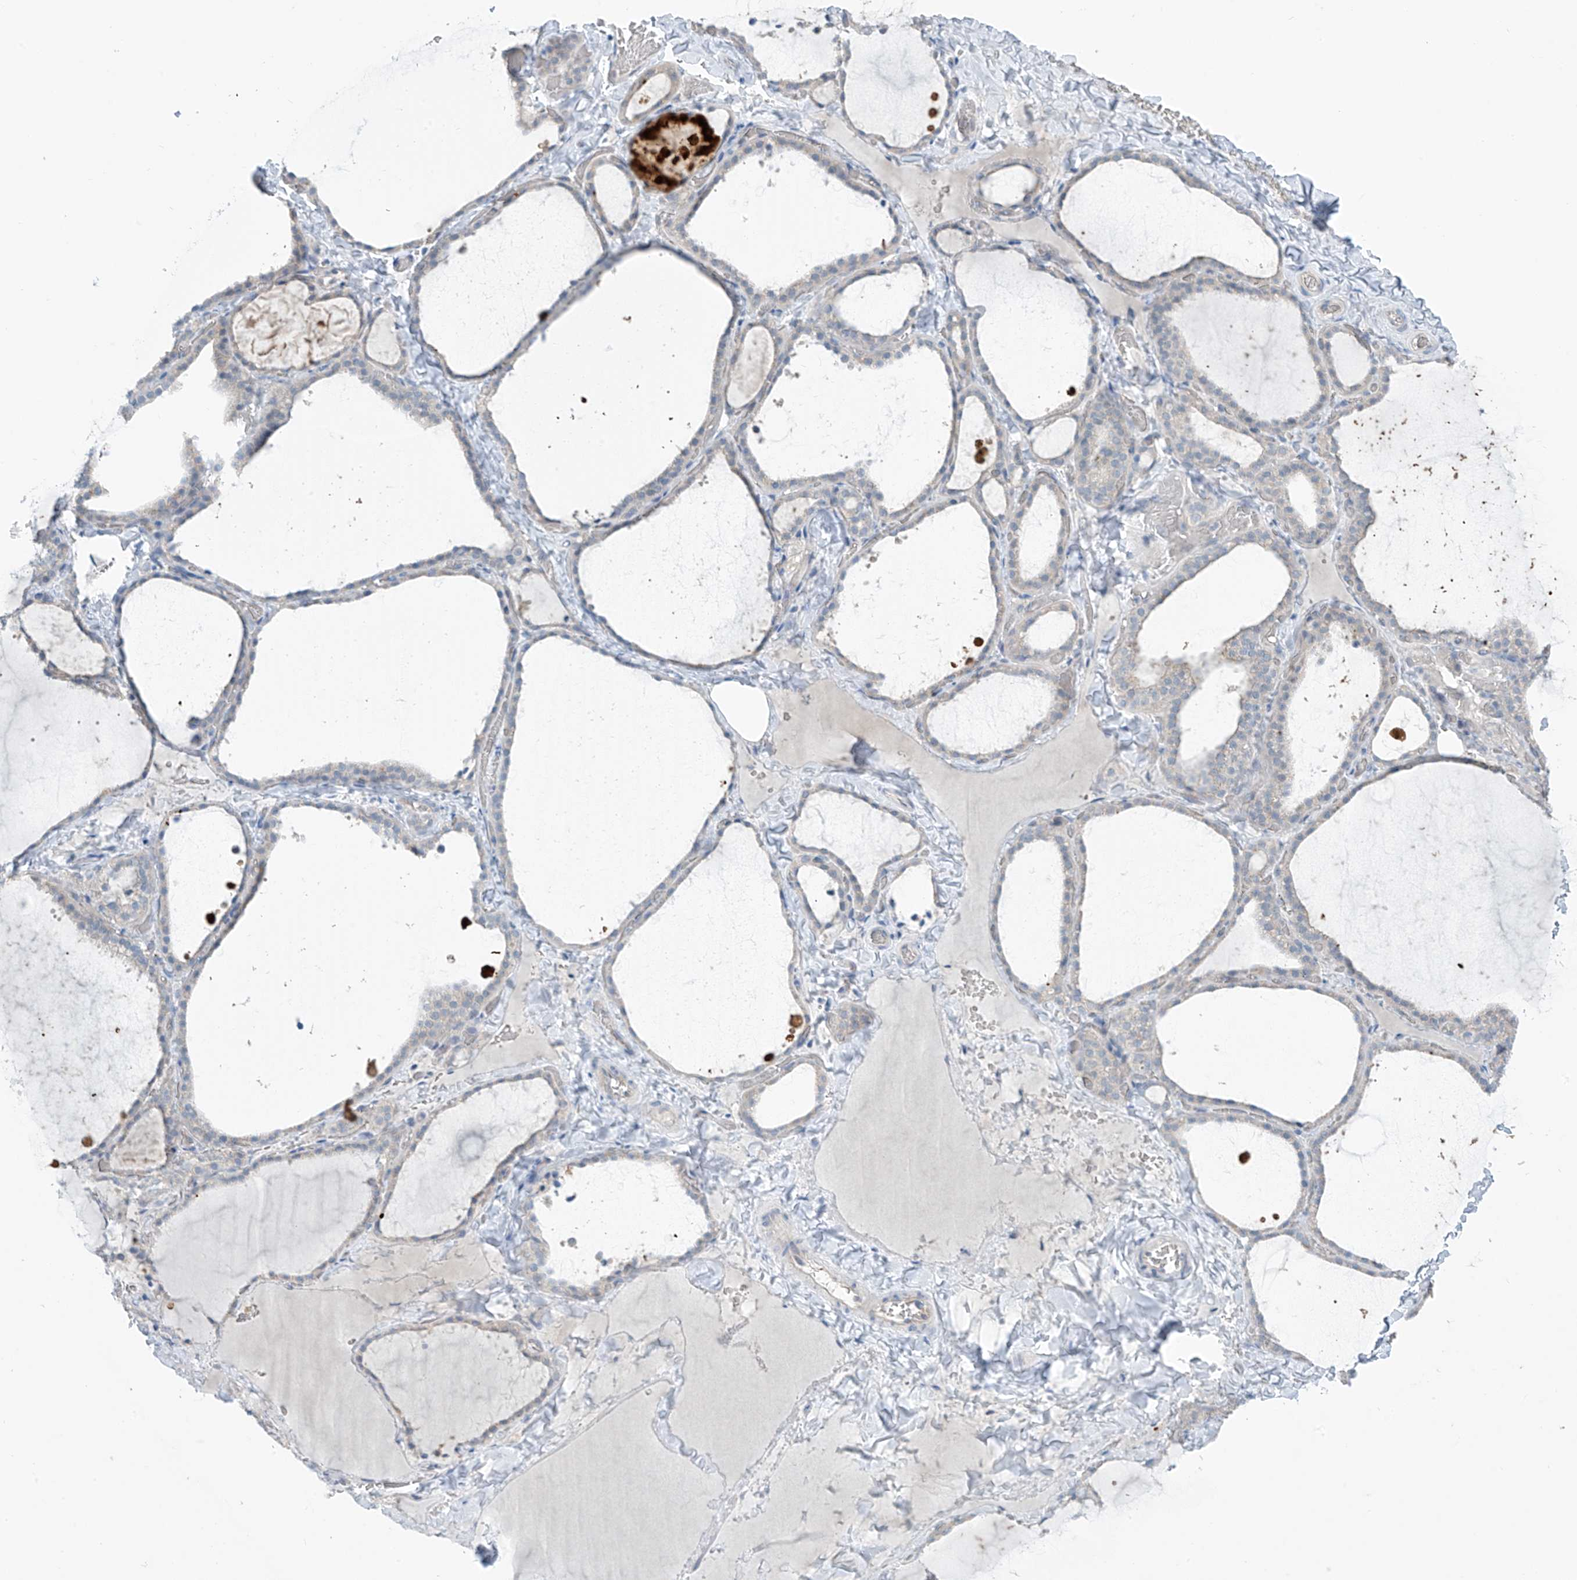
{"staining": {"intensity": "negative", "quantity": "none", "location": "none"}, "tissue": "thyroid gland", "cell_type": "Glandular cells", "image_type": "normal", "snomed": [{"axis": "morphology", "description": "Normal tissue, NOS"}, {"axis": "topography", "description": "Thyroid gland"}], "caption": "Histopathology image shows no significant protein expression in glandular cells of normal thyroid gland. (IHC, brightfield microscopy, high magnification).", "gene": "ZNF793", "patient": {"sex": "female", "age": 22}}